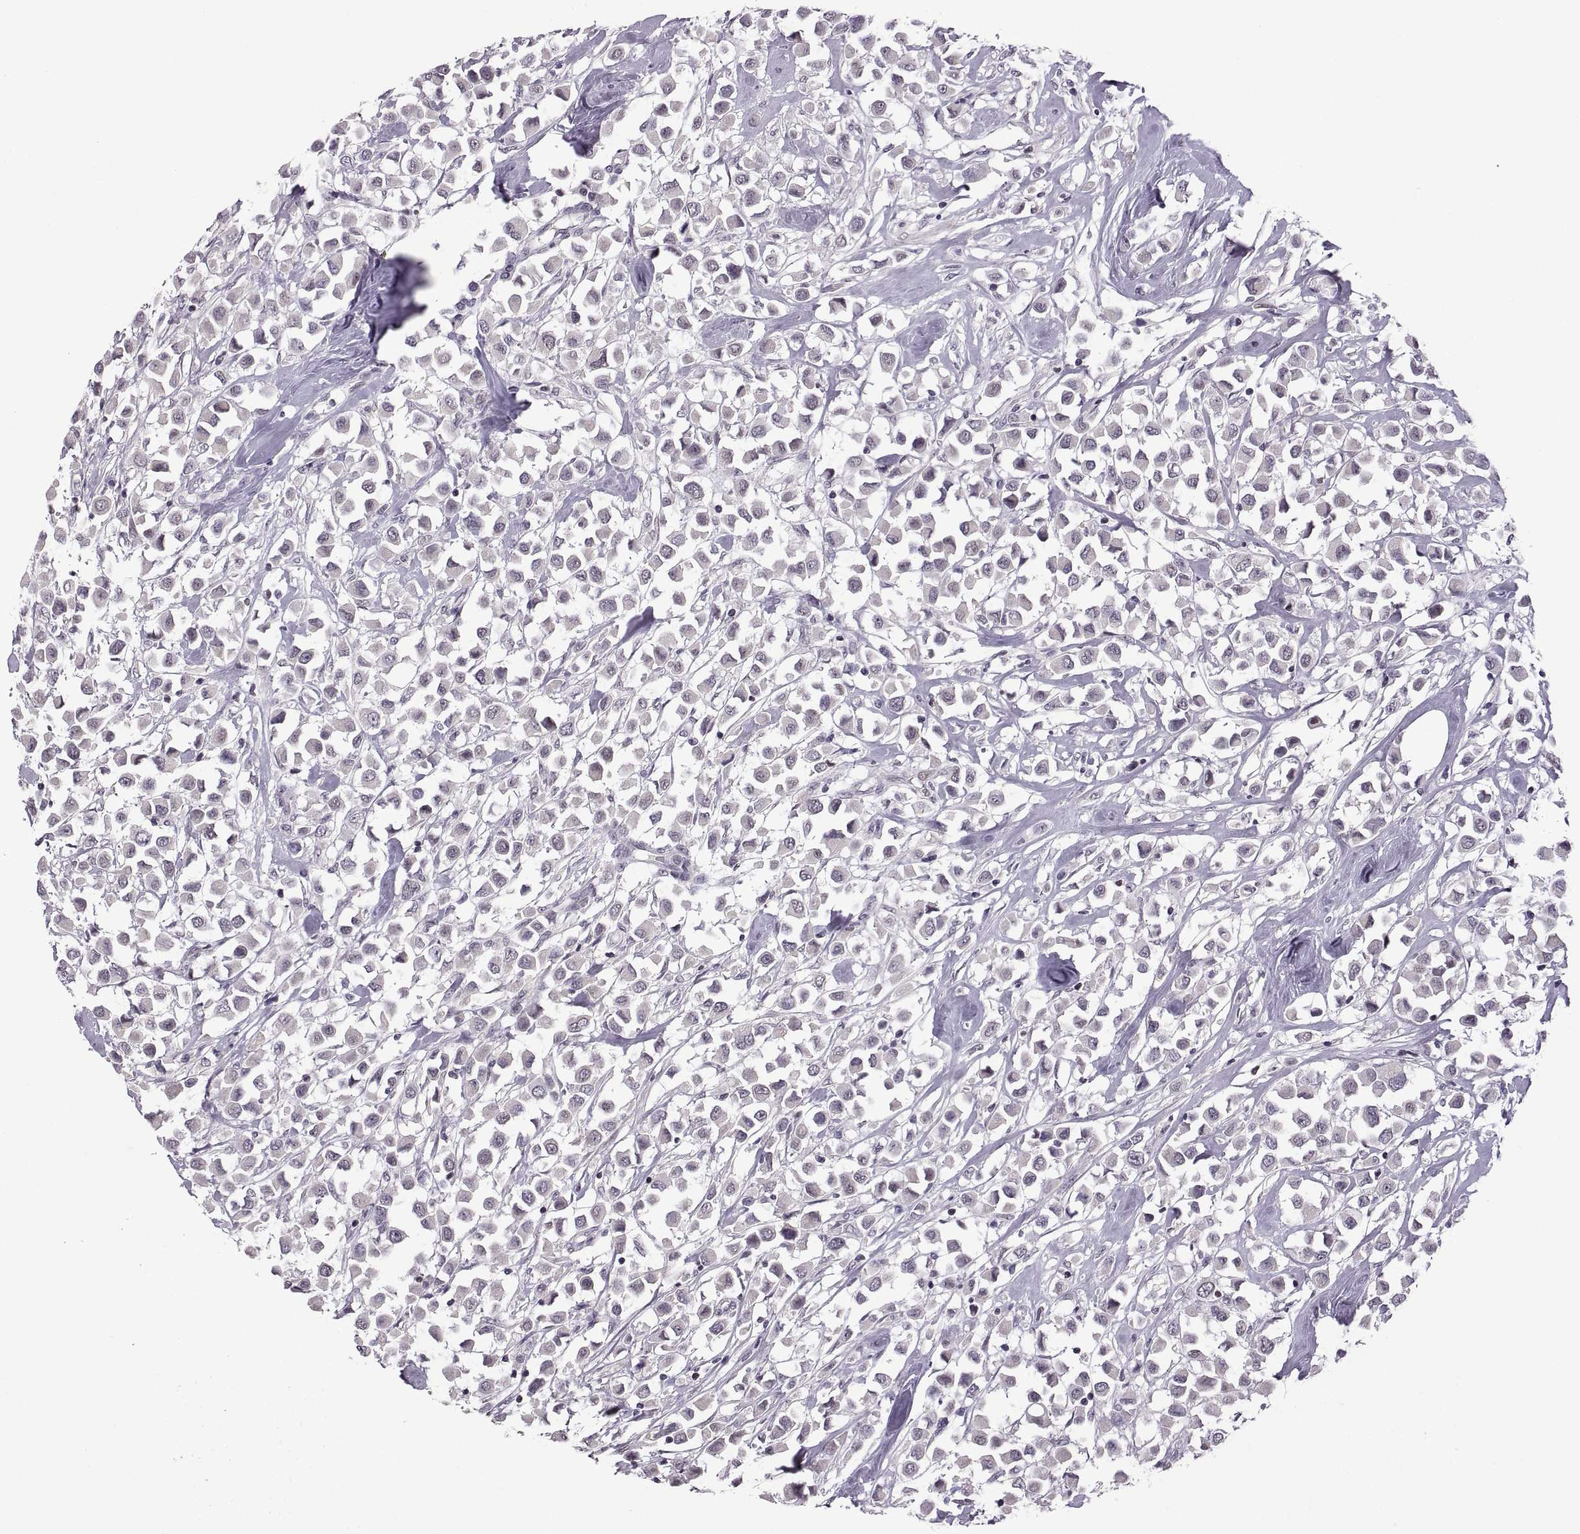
{"staining": {"intensity": "negative", "quantity": "none", "location": "none"}, "tissue": "breast cancer", "cell_type": "Tumor cells", "image_type": "cancer", "snomed": [{"axis": "morphology", "description": "Duct carcinoma"}, {"axis": "topography", "description": "Breast"}], "caption": "This is a micrograph of IHC staining of breast cancer, which shows no expression in tumor cells. (DAB immunohistochemistry with hematoxylin counter stain).", "gene": "NEK2", "patient": {"sex": "female", "age": 61}}